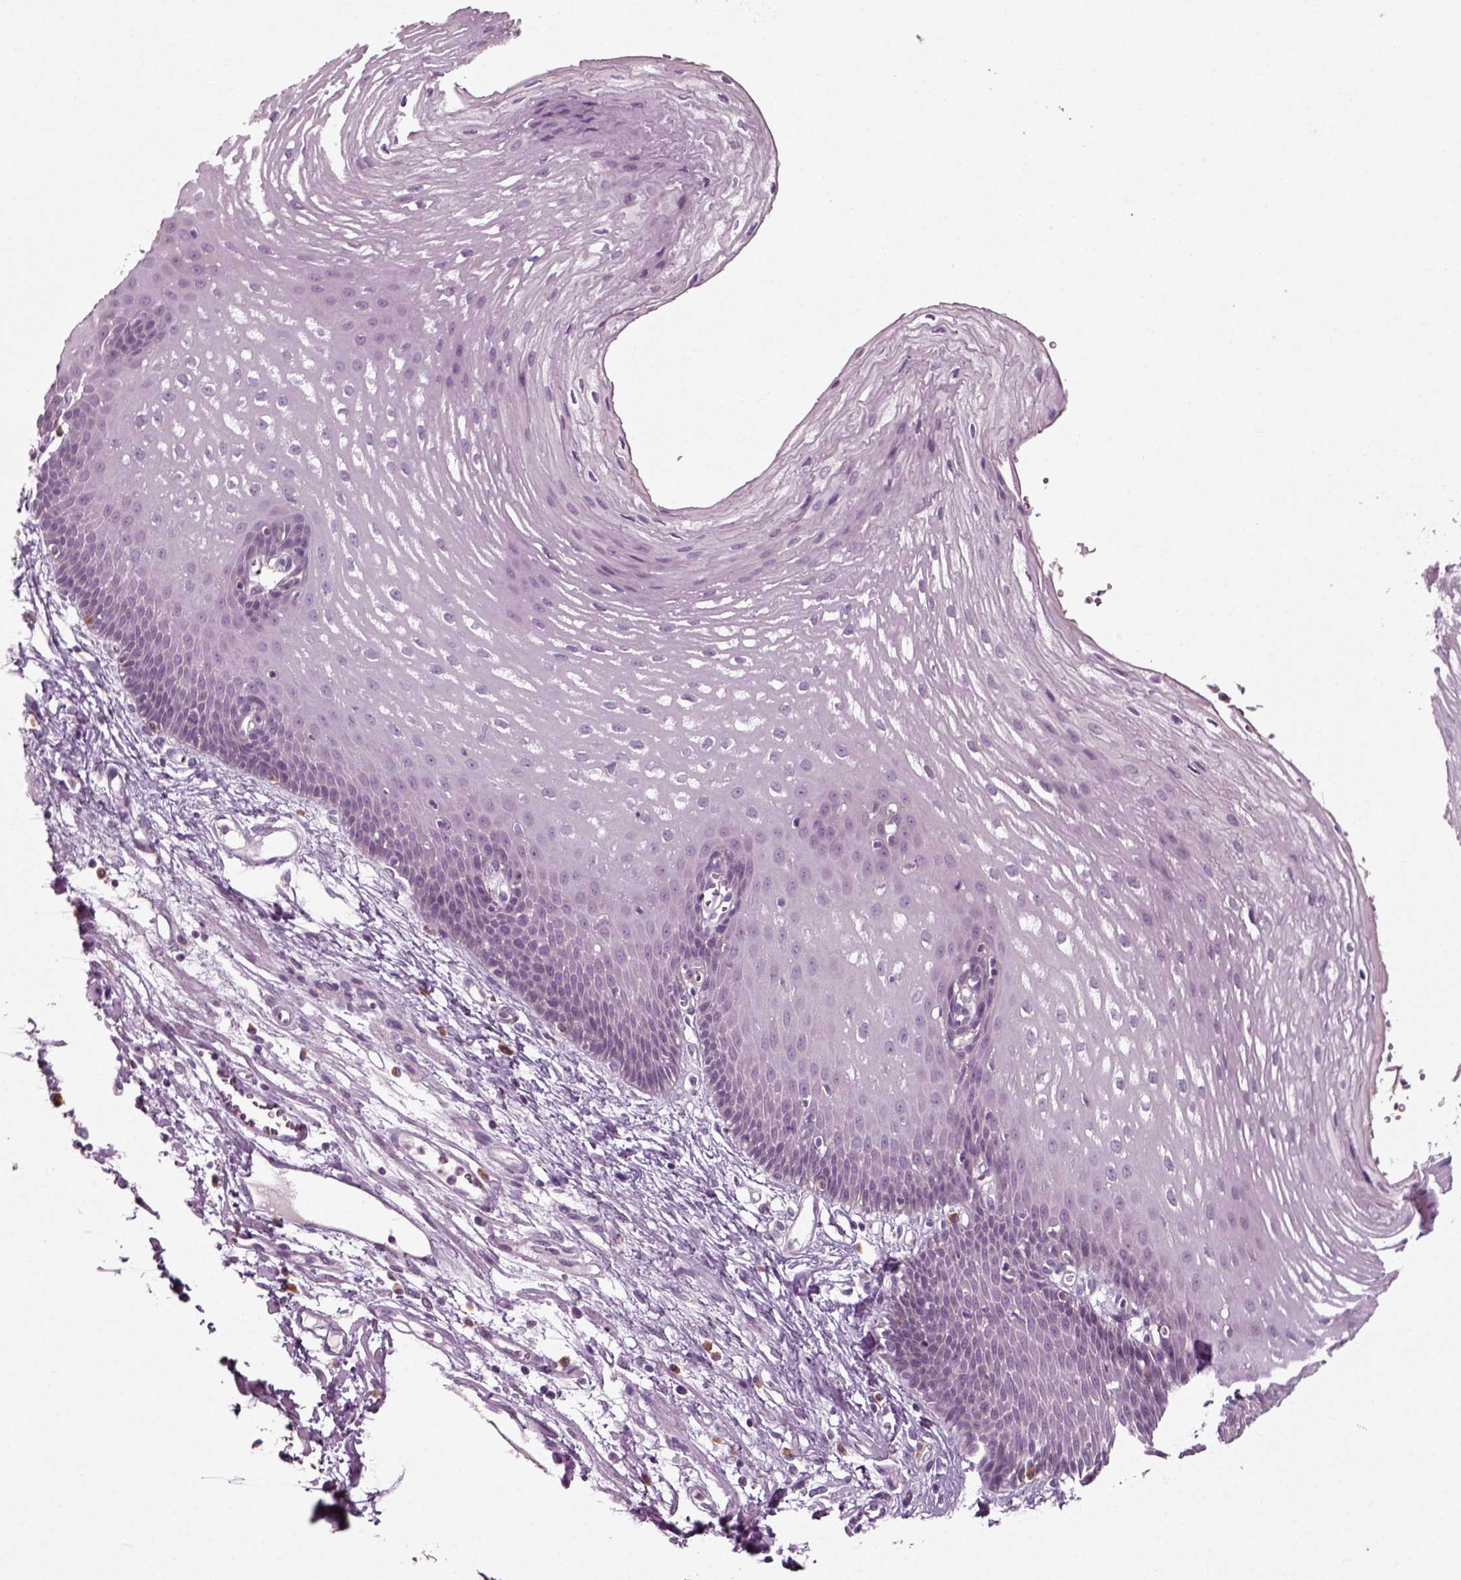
{"staining": {"intensity": "negative", "quantity": "none", "location": "none"}, "tissue": "esophagus", "cell_type": "Squamous epithelial cells", "image_type": "normal", "snomed": [{"axis": "morphology", "description": "Normal tissue, NOS"}, {"axis": "topography", "description": "Esophagus"}], "caption": "Immunohistochemistry (IHC) photomicrograph of benign esophagus: esophagus stained with DAB demonstrates no significant protein expression in squamous epithelial cells.", "gene": "RND2", "patient": {"sex": "male", "age": 72}}